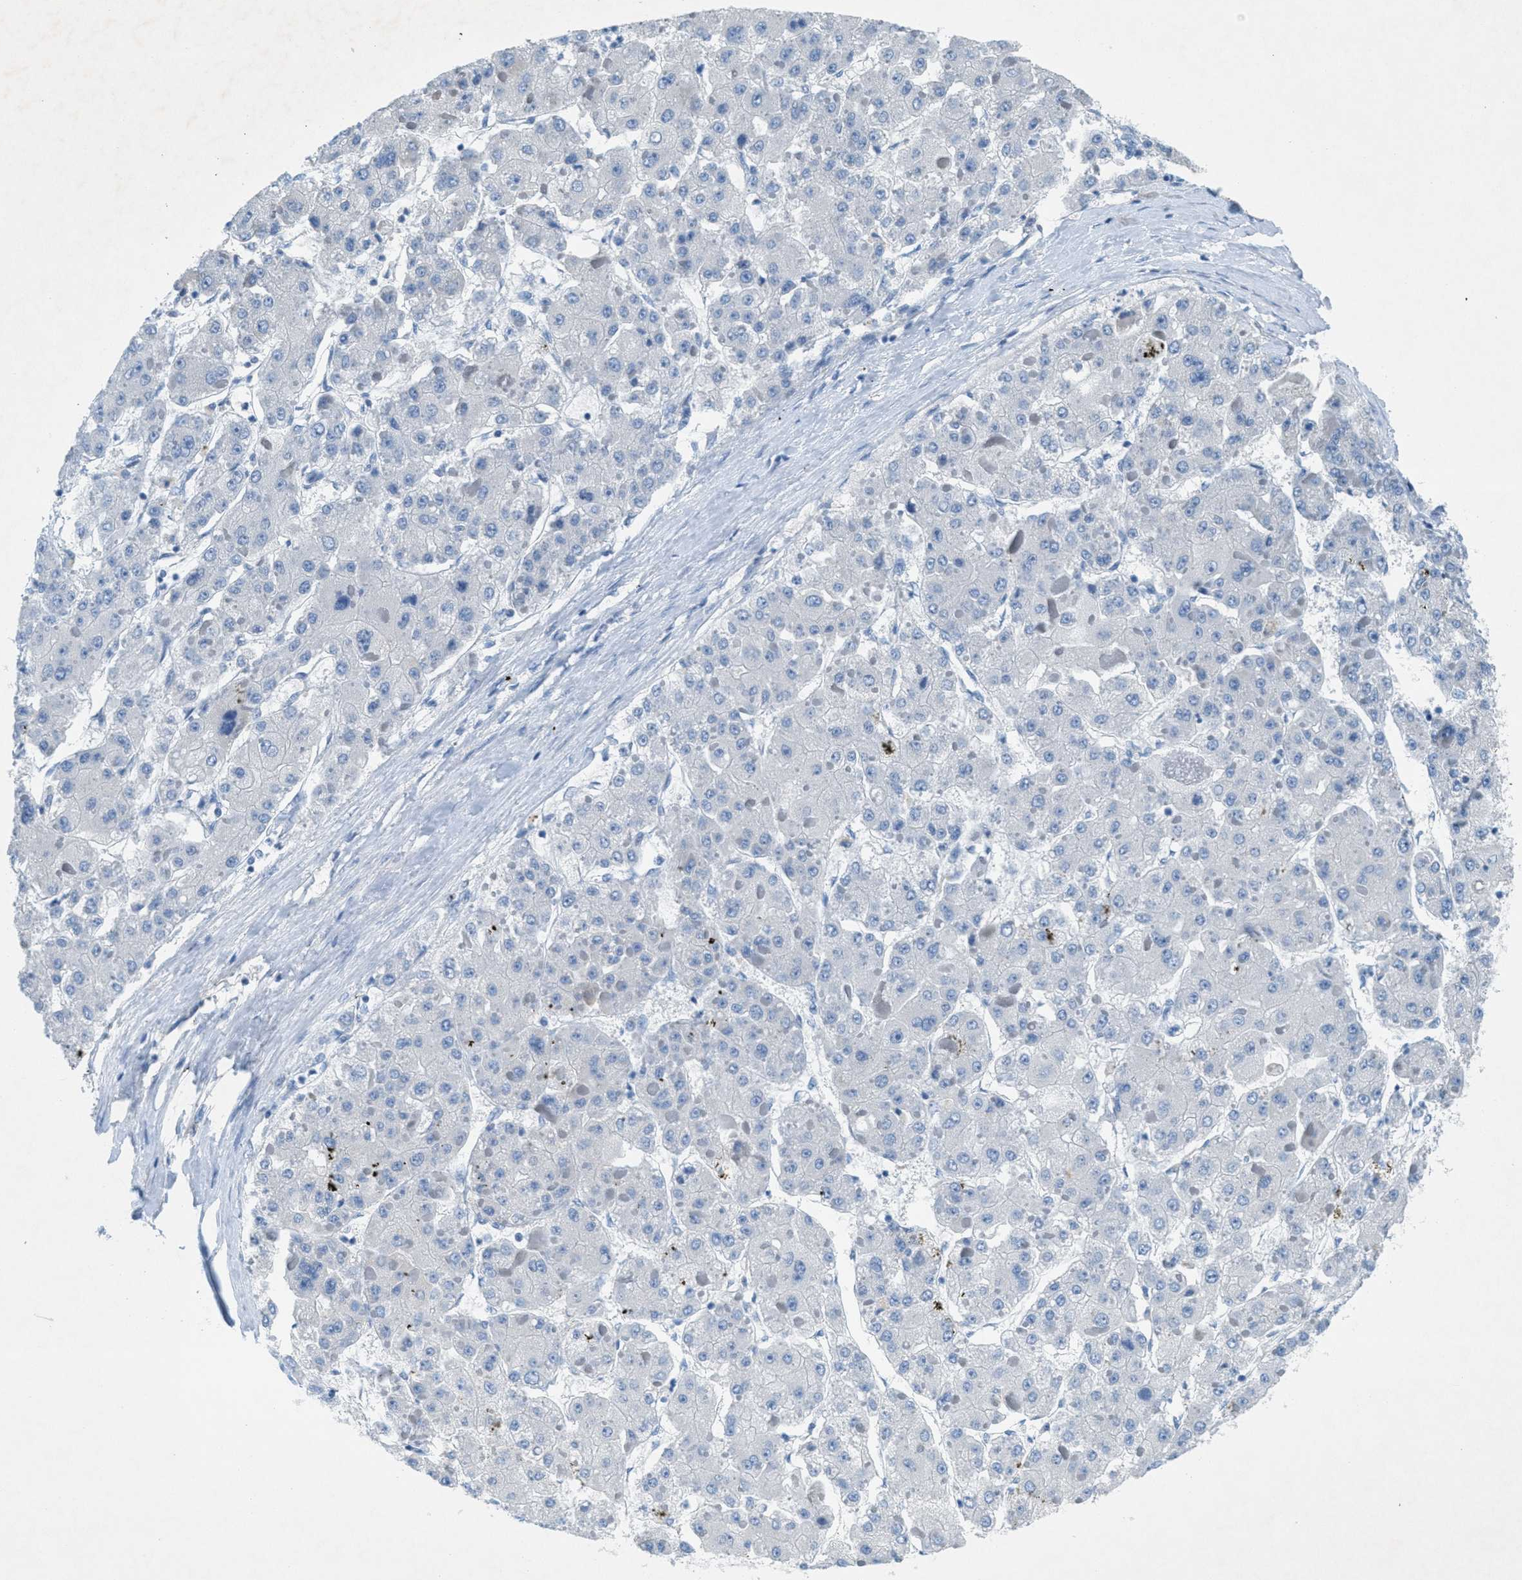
{"staining": {"intensity": "negative", "quantity": "none", "location": "none"}, "tissue": "liver cancer", "cell_type": "Tumor cells", "image_type": "cancer", "snomed": [{"axis": "morphology", "description": "Carcinoma, Hepatocellular, NOS"}, {"axis": "topography", "description": "Liver"}], "caption": "Hepatocellular carcinoma (liver) stained for a protein using immunohistochemistry (IHC) demonstrates no expression tumor cells.", "gene": "GALNT17", "patient": {"sex": "female", "age": 73}}